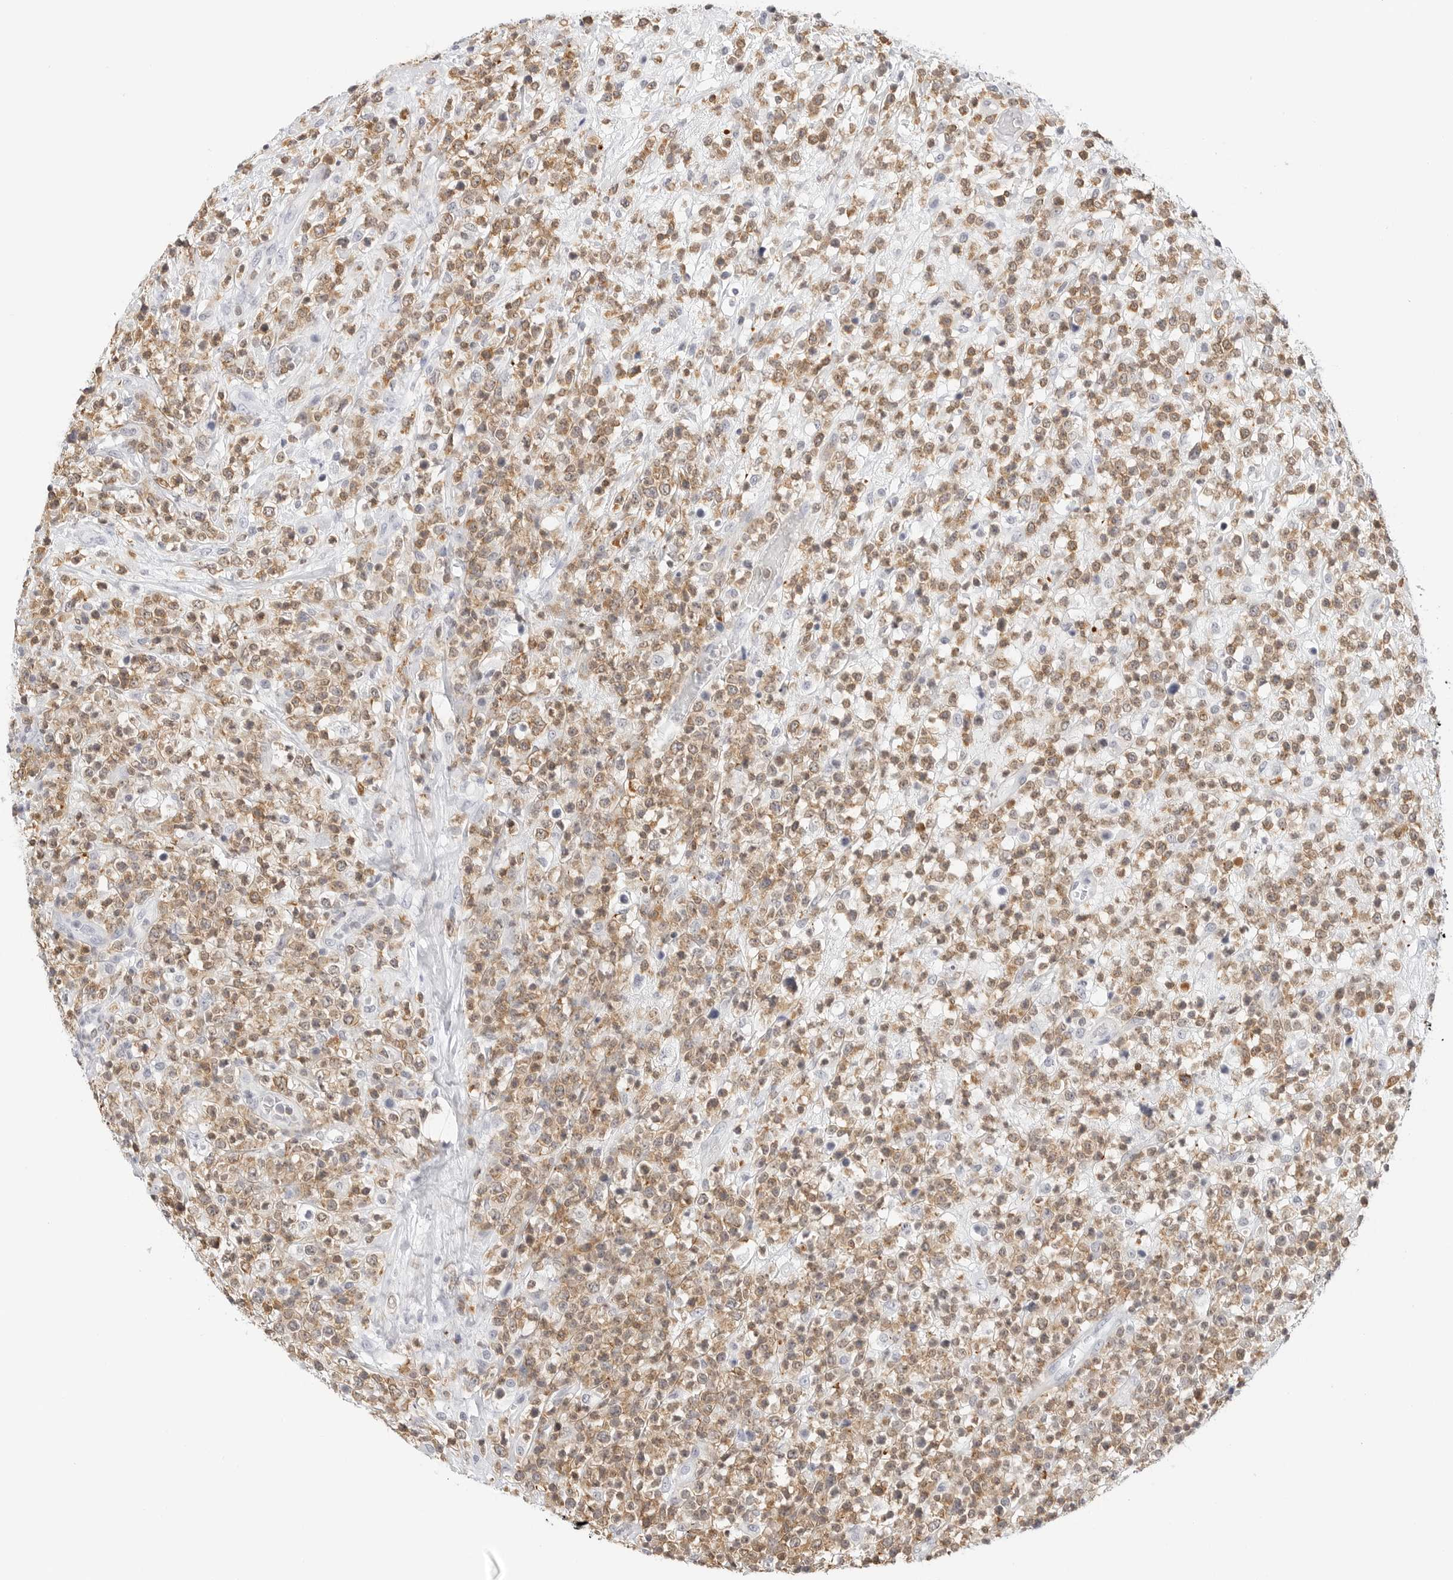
{"staining": {"intensity": "moderate", "quantity": ">75%", "location": "cytoplasmic/membranous"}, "tissue": "lymphoma", "cell_type": "Tumor cells", "image_type": "cancer", "snomed": [{"axis": "morphology", "description": "Malignant lymphoma, non-Hodgkin's type, High grade"}, {"axis": "topography", "description": "Colon"}], "caption": "Tumor cells reveal moderate cytoplasmic/membranous positivity in approximately >75% of cells in high-grade malignant lymphoma, non-Hodgkin's type.", "gene": "SLC9A3R1", "patient": {"sex": "female", "age": 53}}